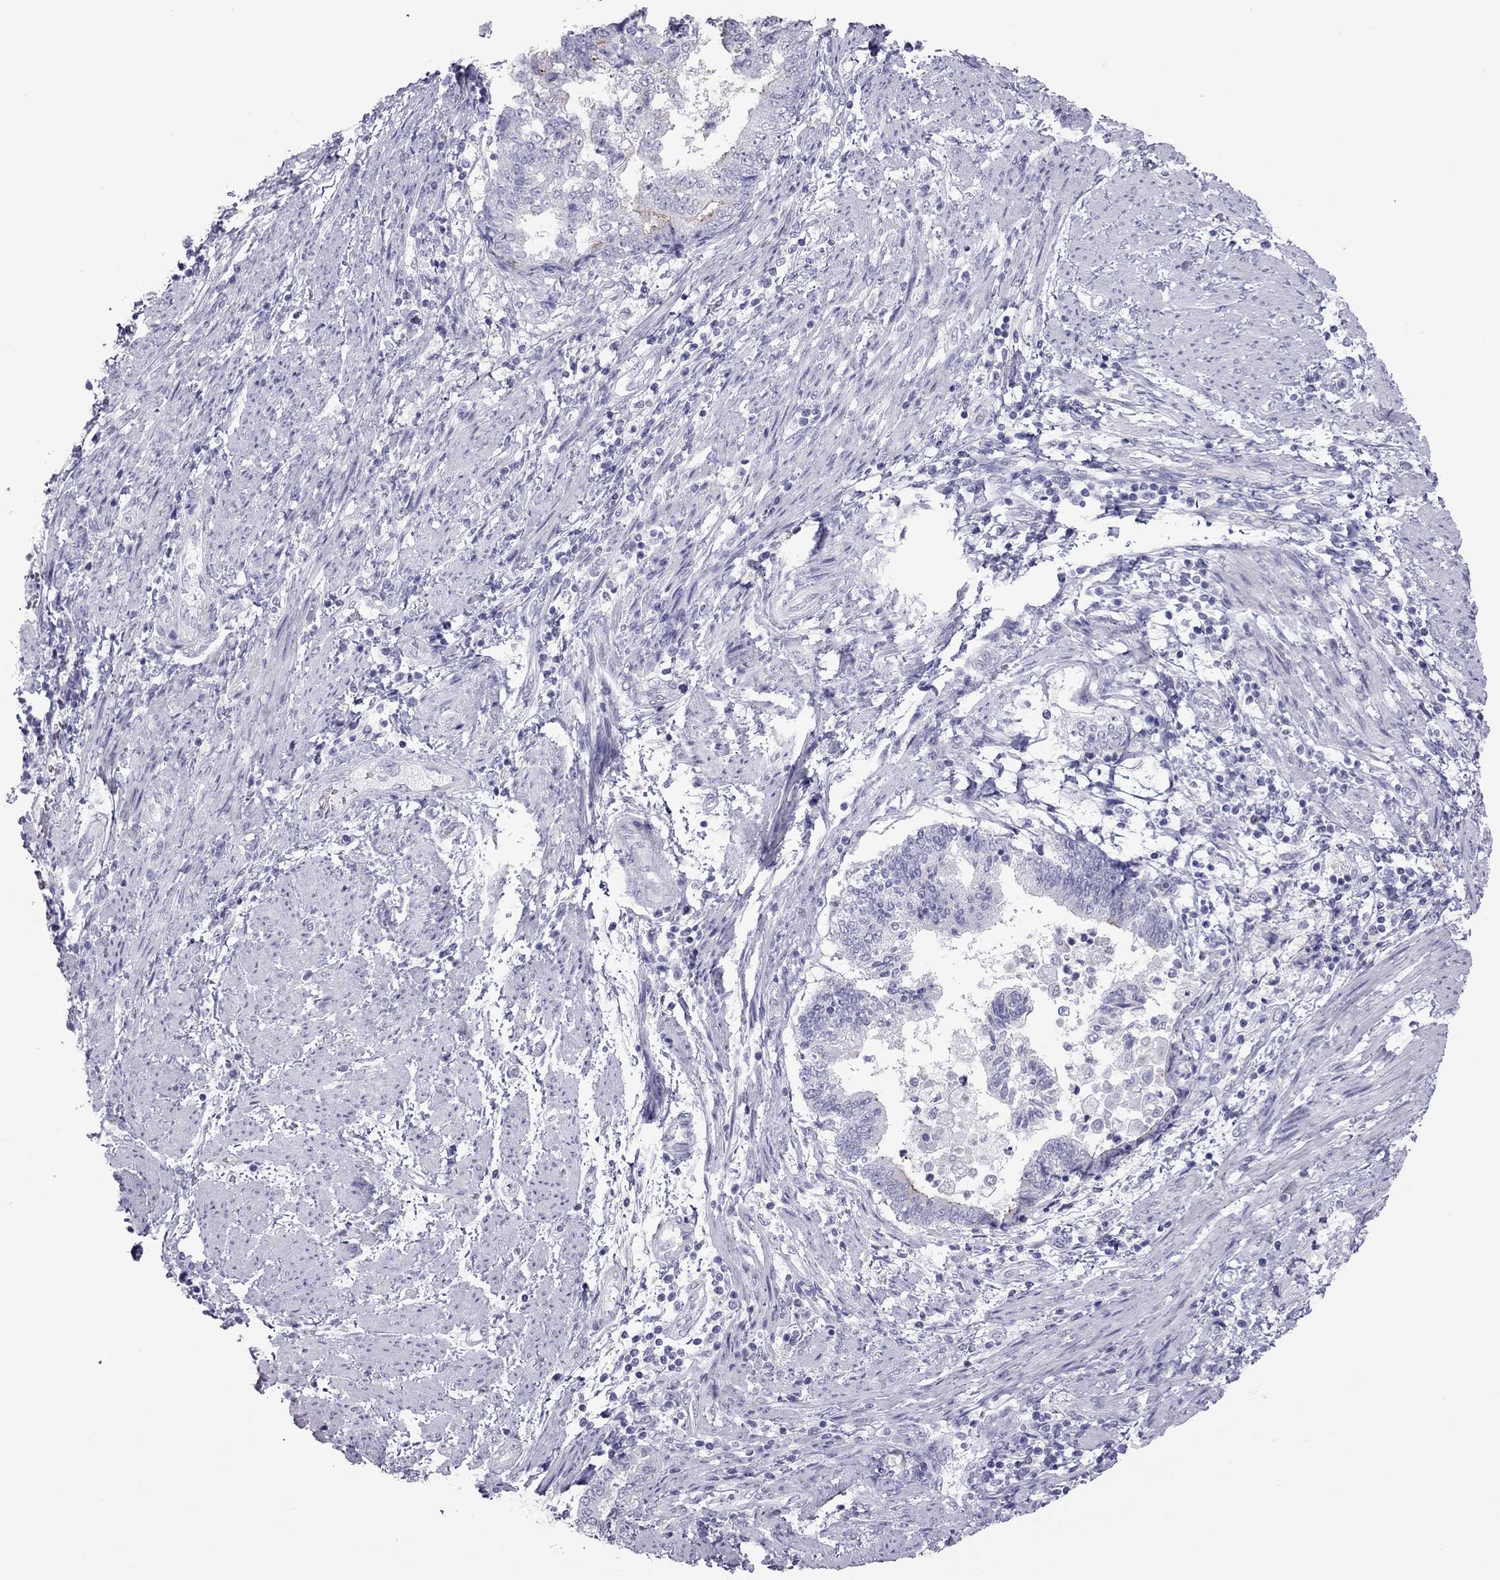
{"staining": {"intensity": "moderate", "quantity": "<25%", "location": "cytoplasmic/membranous"}, "tissue": "endometrial cancer", "cell_type": "Tumor cells", "image_type": "cancer", "snomed": [{"axis": "morphology", "description": "Adenocarcinoma, NOS"}, {"axis": "topography", "description": "Endometrium"}], "caption": "This is a photomicrograph of IHC staining of adenocarcinoma (endometrial), which shows moderate expression in the cytoplasmic/membranous of tumor cells.", "gene": "TEX14", "patient": {"sex": "female", "age": 65}}